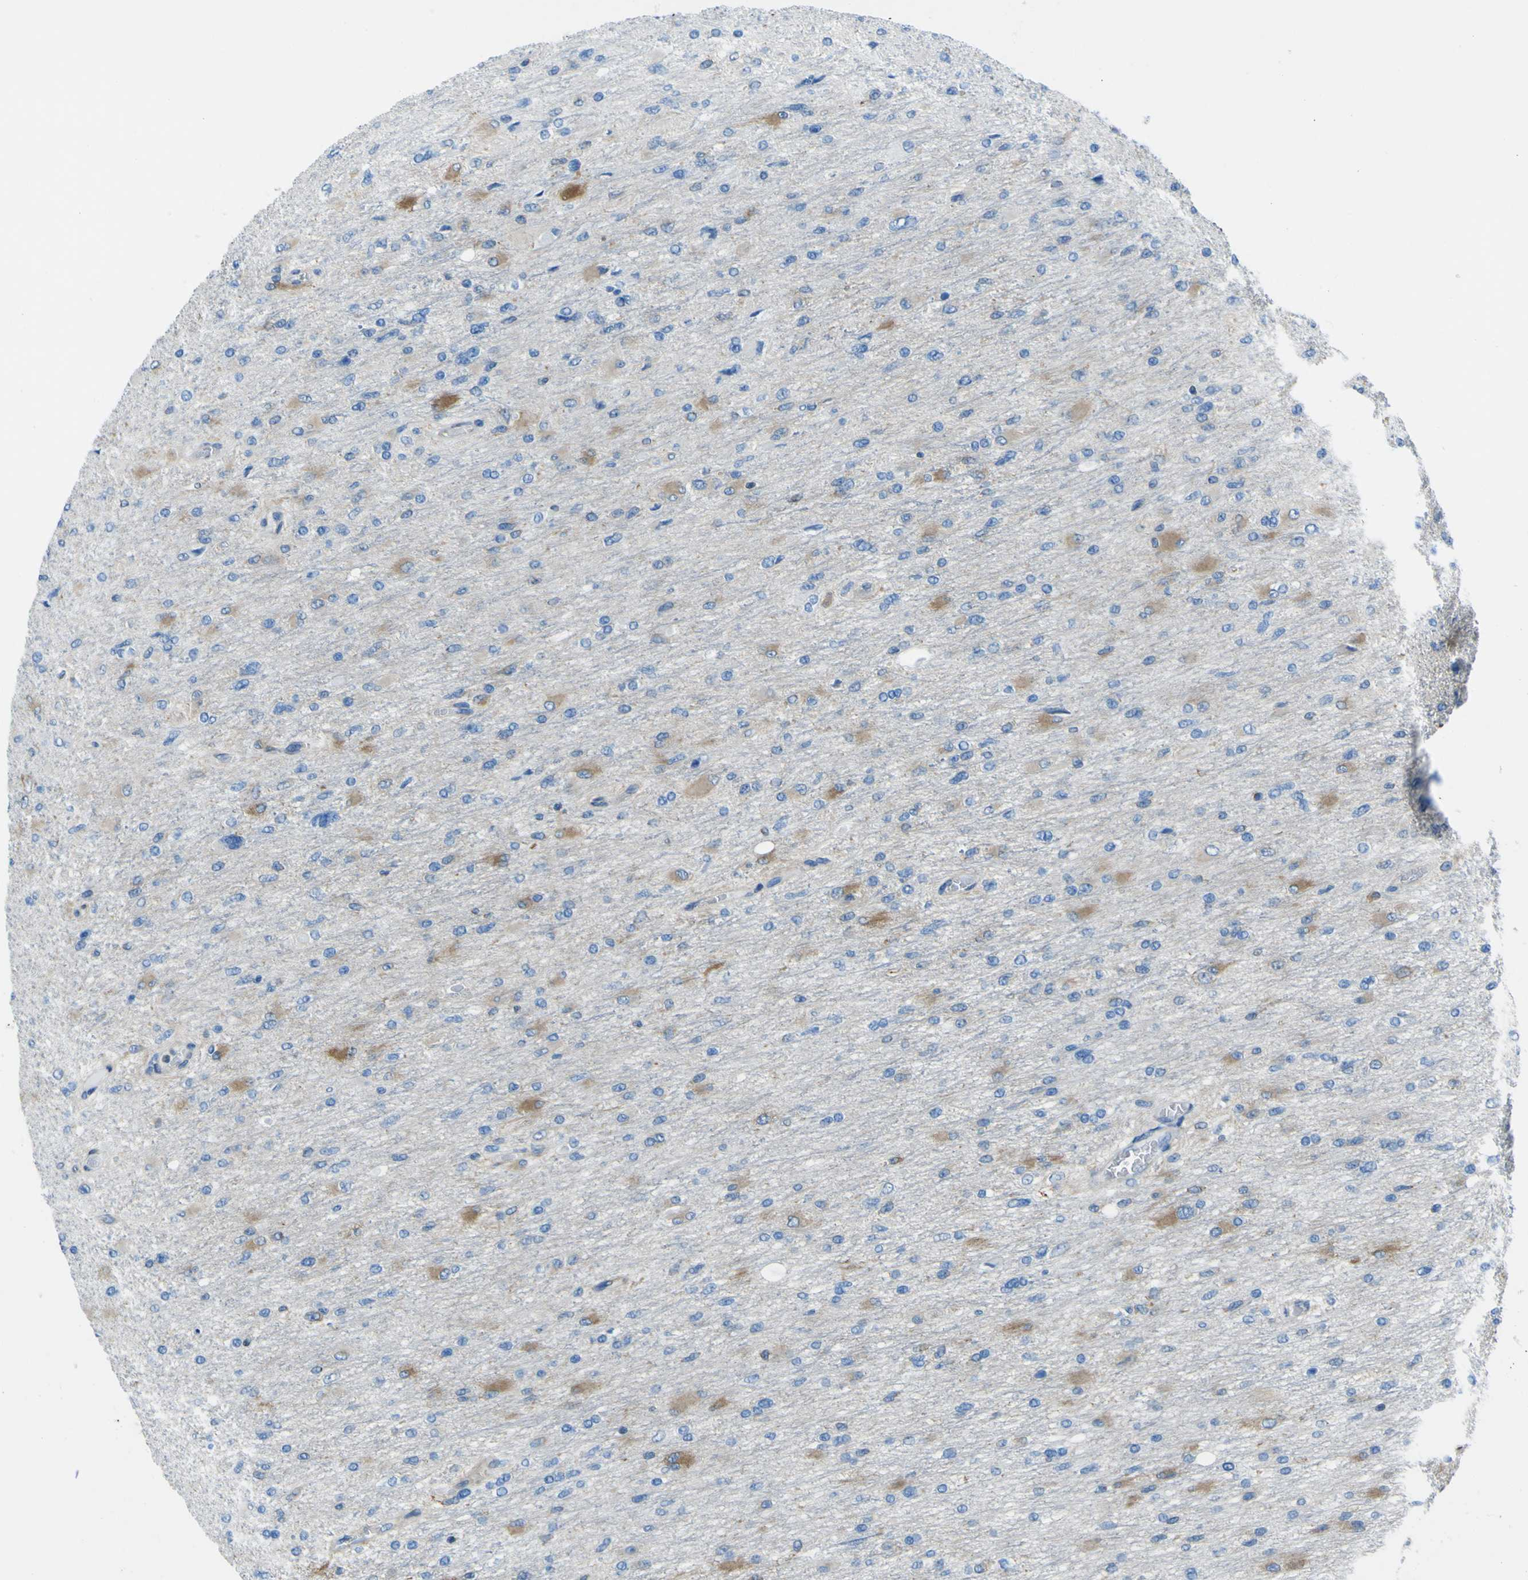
{"staining": {"intensity": "moderate", "quantity": "25%-75%", "location": "cytoplasmic/membranous"}, "tissue": "glioma", "cell_type": "Tumor cells", "image_type": "cancer", "snomed": [{"axis": "morphology", "description": "Glioma, malignant, High grade"}, {"axis": "topography", "description": "Cerebral cortex"}], "caption": "High-grade glioma (malignant) stained with a brown dye shows moderate cytoplasmic/membranous positive positivity in about 25%-75% of tumor cells.", "gene": "STIM1", "patient": {"sex": "female", "age": 36}}